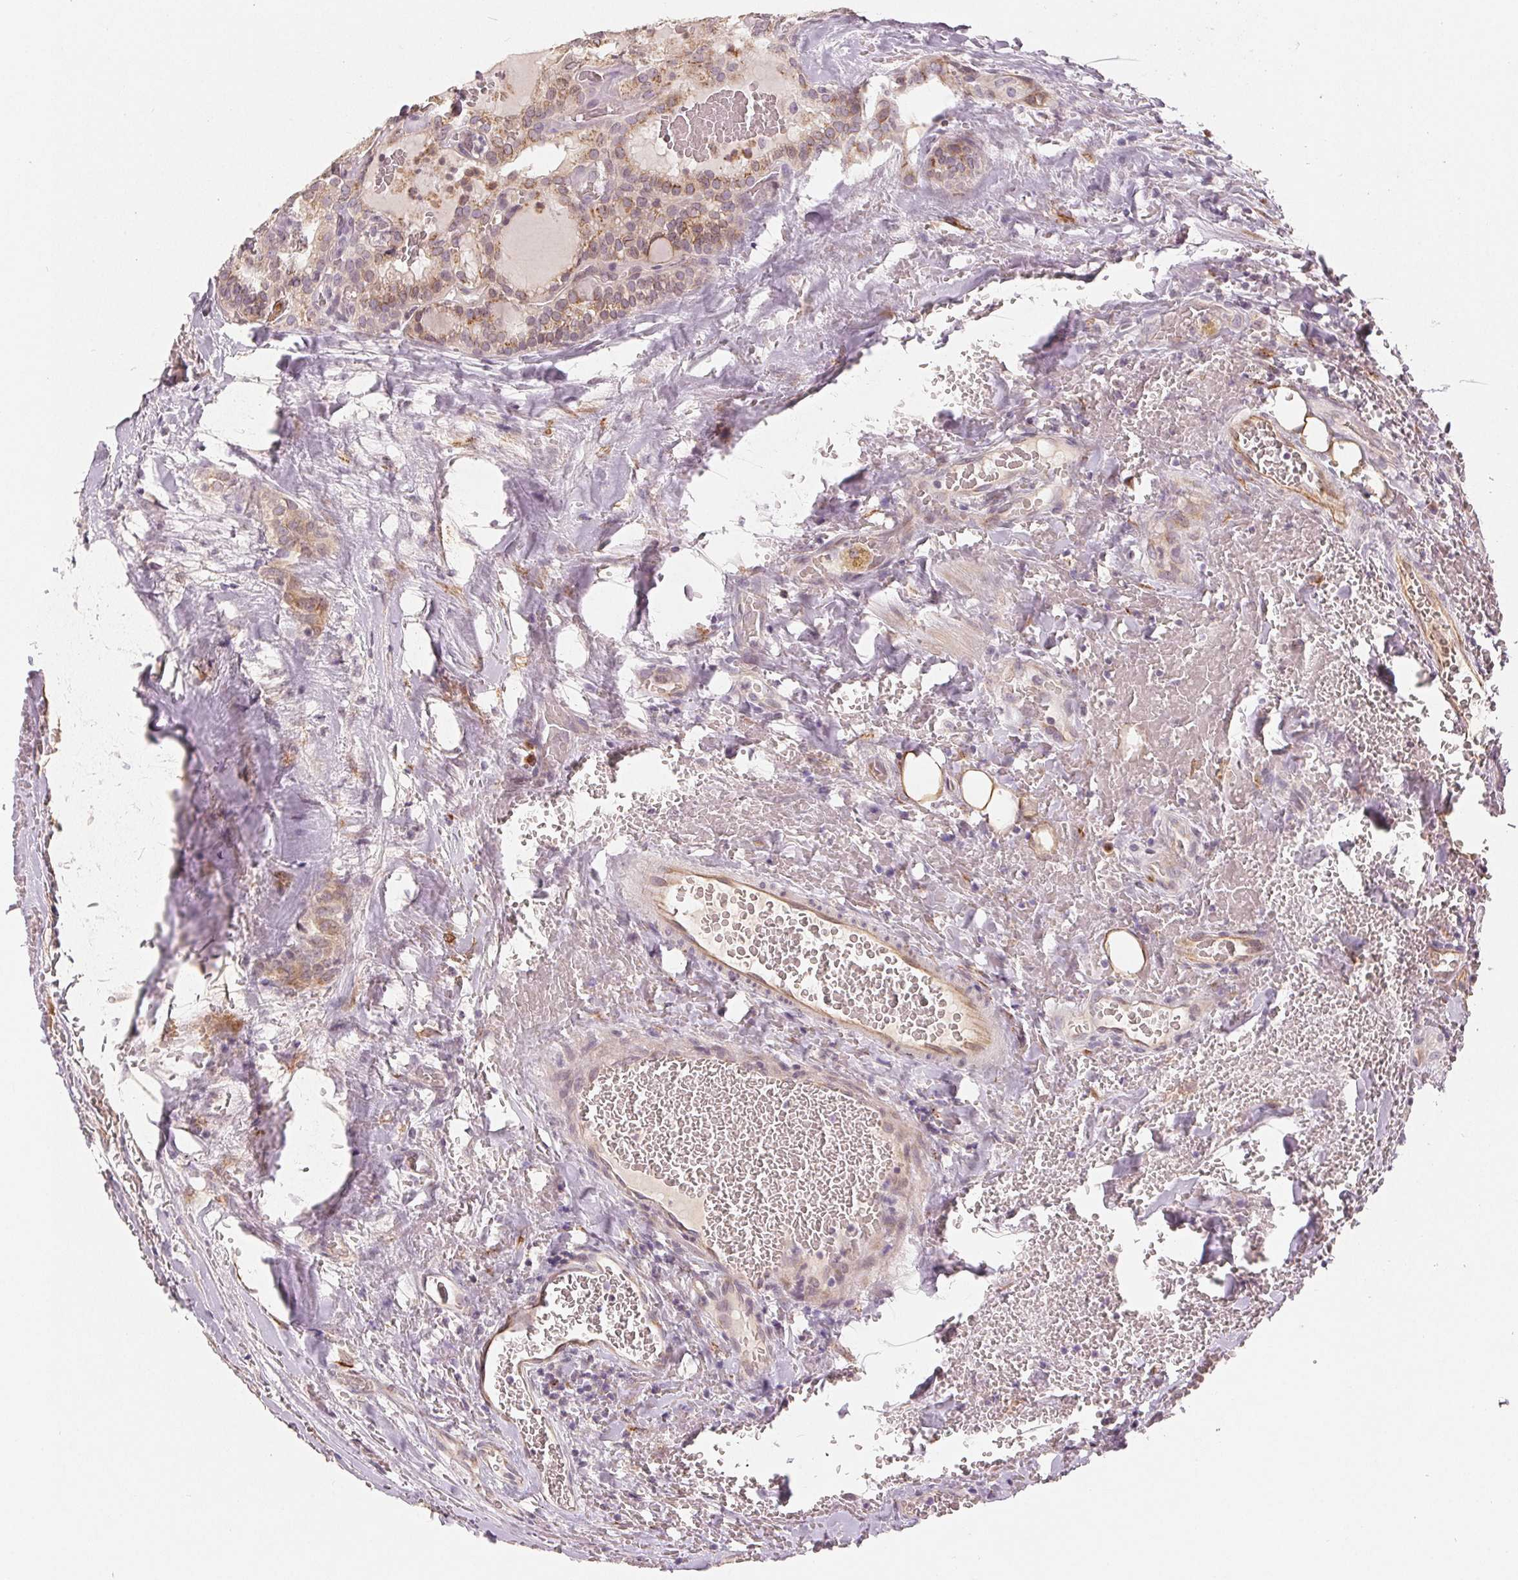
{"staining": {"intensity": "moderate", "quantity": "<25%", "location": "cytoplasmic/membranous"}, "tissue": "thyroid cancer", "cell_type": "Tumor cells", "image_type": "cancer", "snomed": [{"axis": "morphology", "description": "Papillary adenocarcinoma, NOS"}, {"axis": "topography", "description": "Thyroid gland"}], "caption": "Human papillary adenocarcinoma (thyroid) stained for a protein (brown) exhibits moderate cytoplasmic/membranous positive positivity in approximately <25% of tumor cells.", "gene": "TMSB15B", "patient": {"sex": "male", "age": 20}}